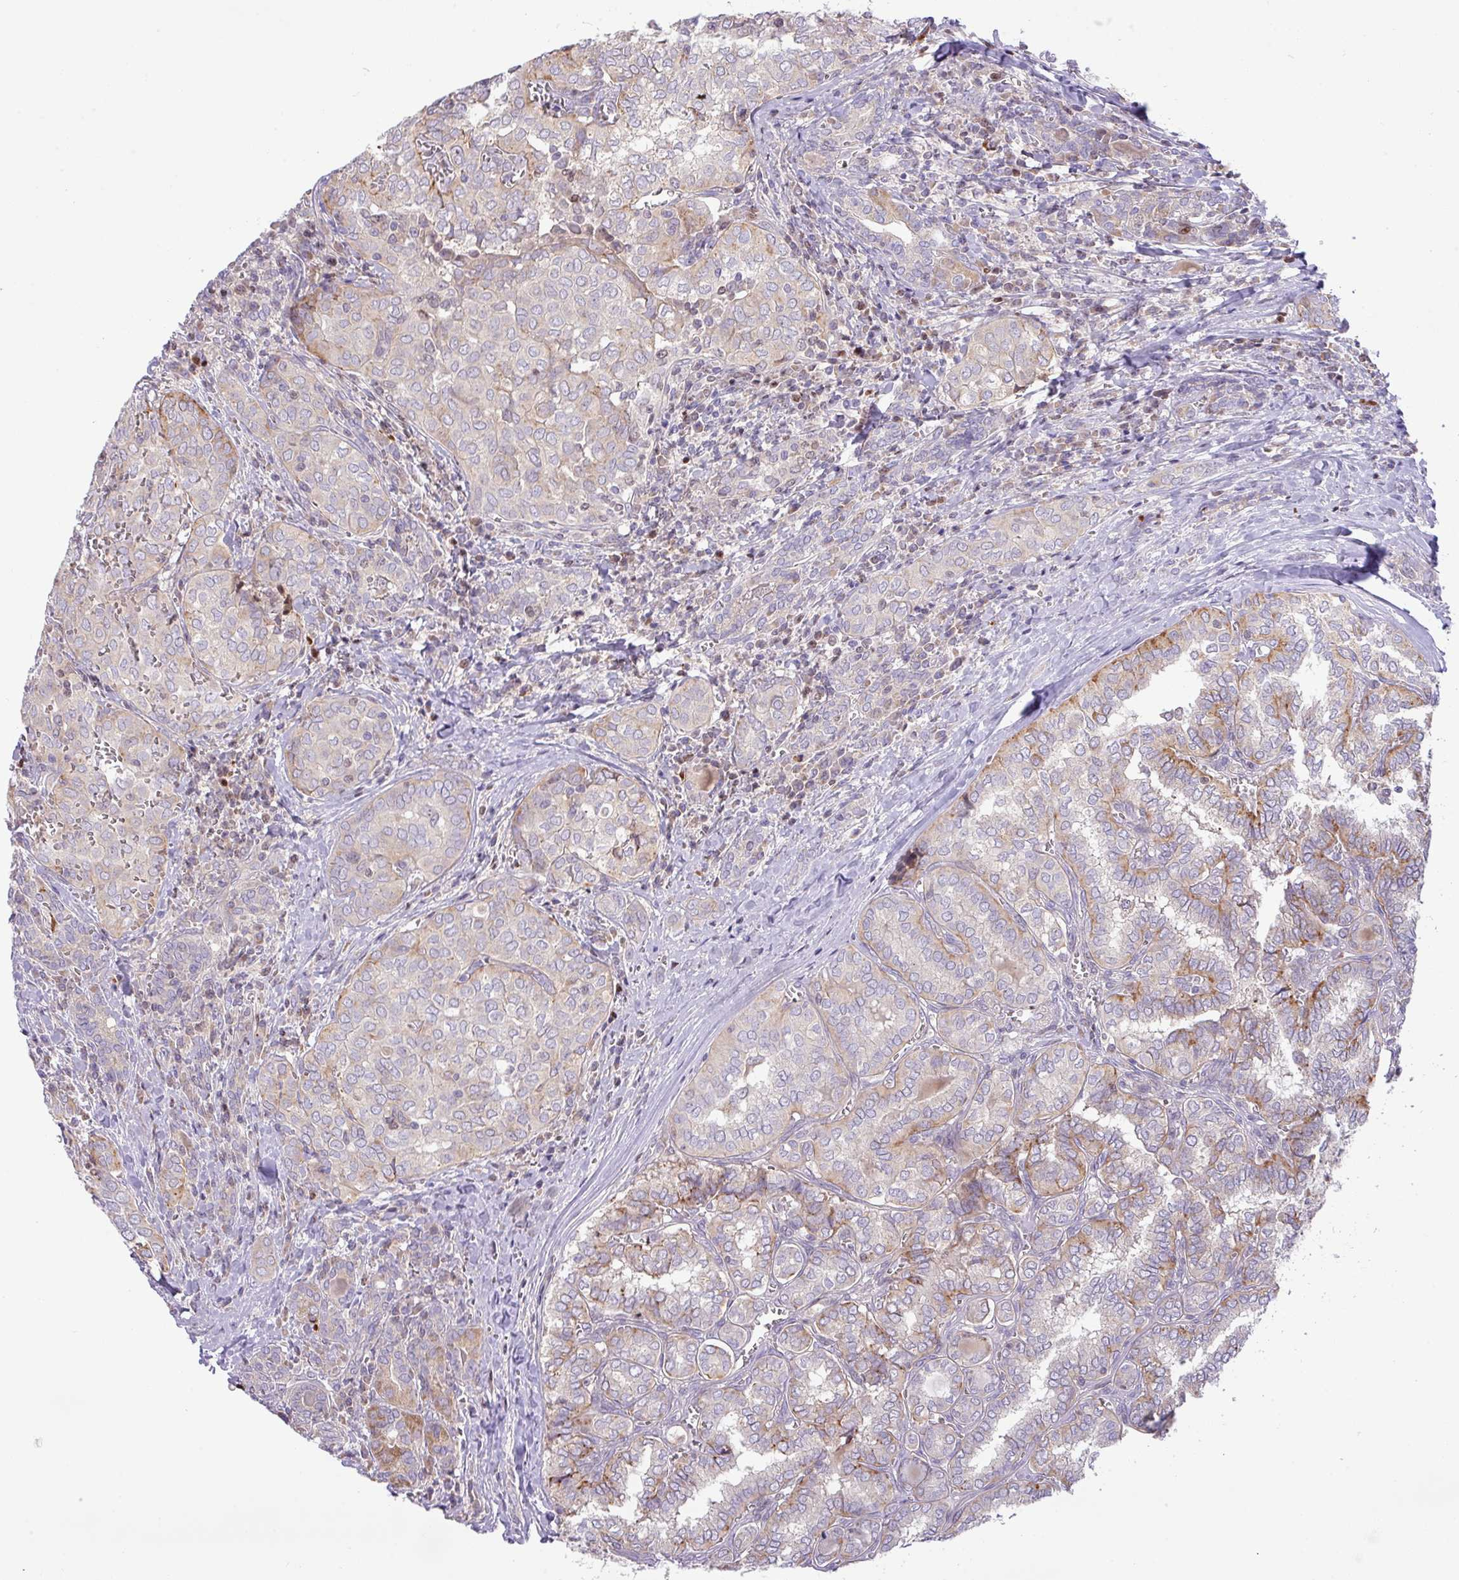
{"staining": {"intensity": "moderate", "quantity": "<25%", "location": "cytoplasmic/membranous"}, "tissue": "thyroid cancer", "cell_type": "Tumor cells", "image_type": "cancer", "snomed": [{"axis": "morphology", "description": "Papillary adenocarcinoma, NOS"}, {"axis": "topography", "description": "Thyroid gland"}], "caption": "High-magnification brightfield microscopy of papillary adenocarcinoma (thyroid) stained with DAB (brown) and counterstained with hematoxylin (blue). tumor cells exhibit moderate cytoplasmic/membranous expression is appreciated in about<25% of cells.", "gene": "ZNF394", "patient": {"sex": "female", "age": 30}}